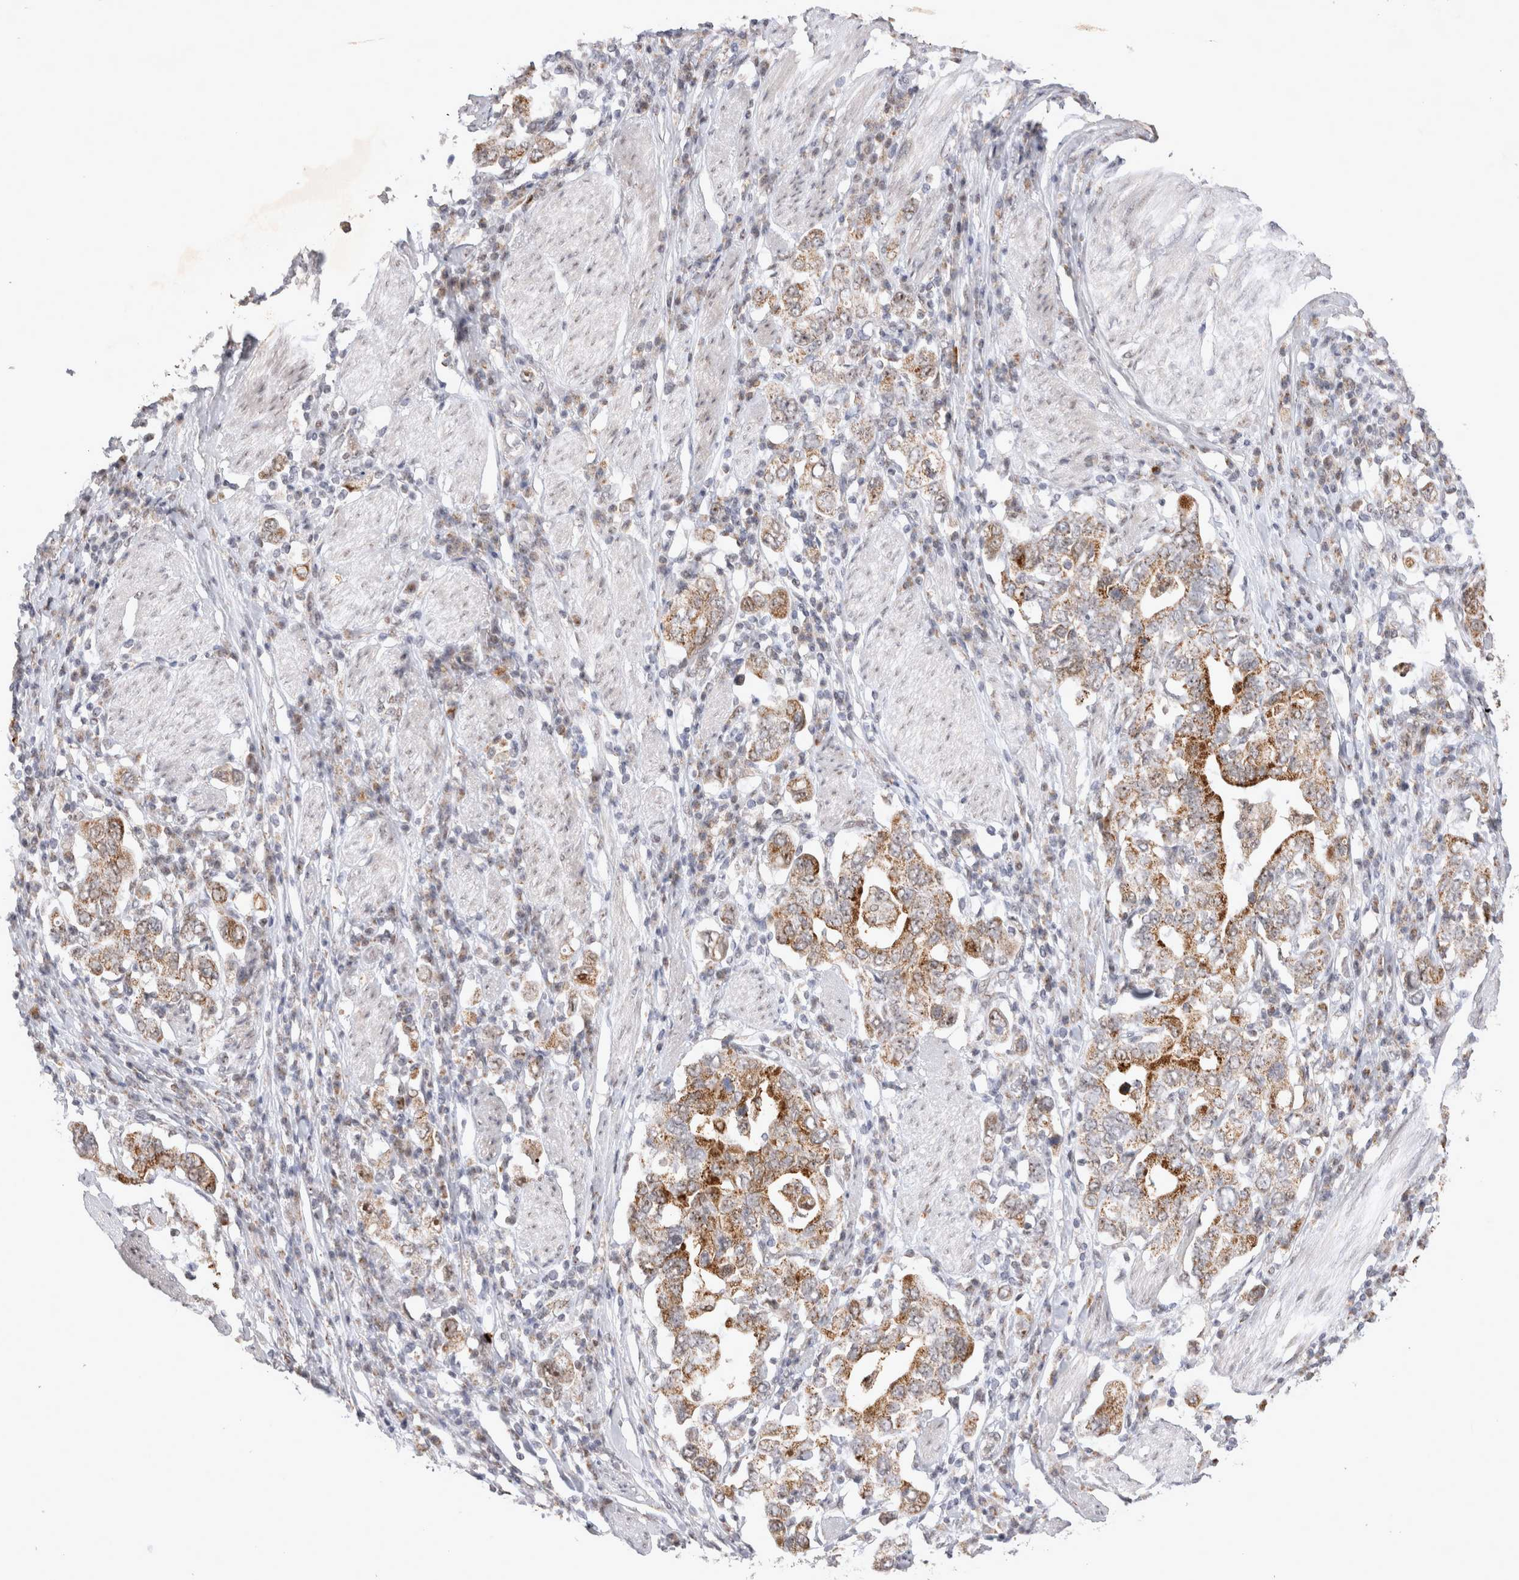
{"staining": {"intensity": "moderate", "quantity": ">75%", "location": "cytoplasmic/membranous,nuclear"}, "tissue": "stomach cancer", "cell_type": "Tumor cells", "image_type": "cancer", "snomed": [{"axis": "morphology", "description": "Adenocarcinoma, NOS"}, {"axis": "topography", "description": "Stomach, upper"}], "caption": "Stomach adenocarcinoma tissue reveals moderate cytoplasmic/membranous and nuclear staining in approximately >75% of tumor cells (IHC, brightfield microscopy, high magnification).", "gene": "MRPL37", "patient": {"sex": "male", "age": 62}}